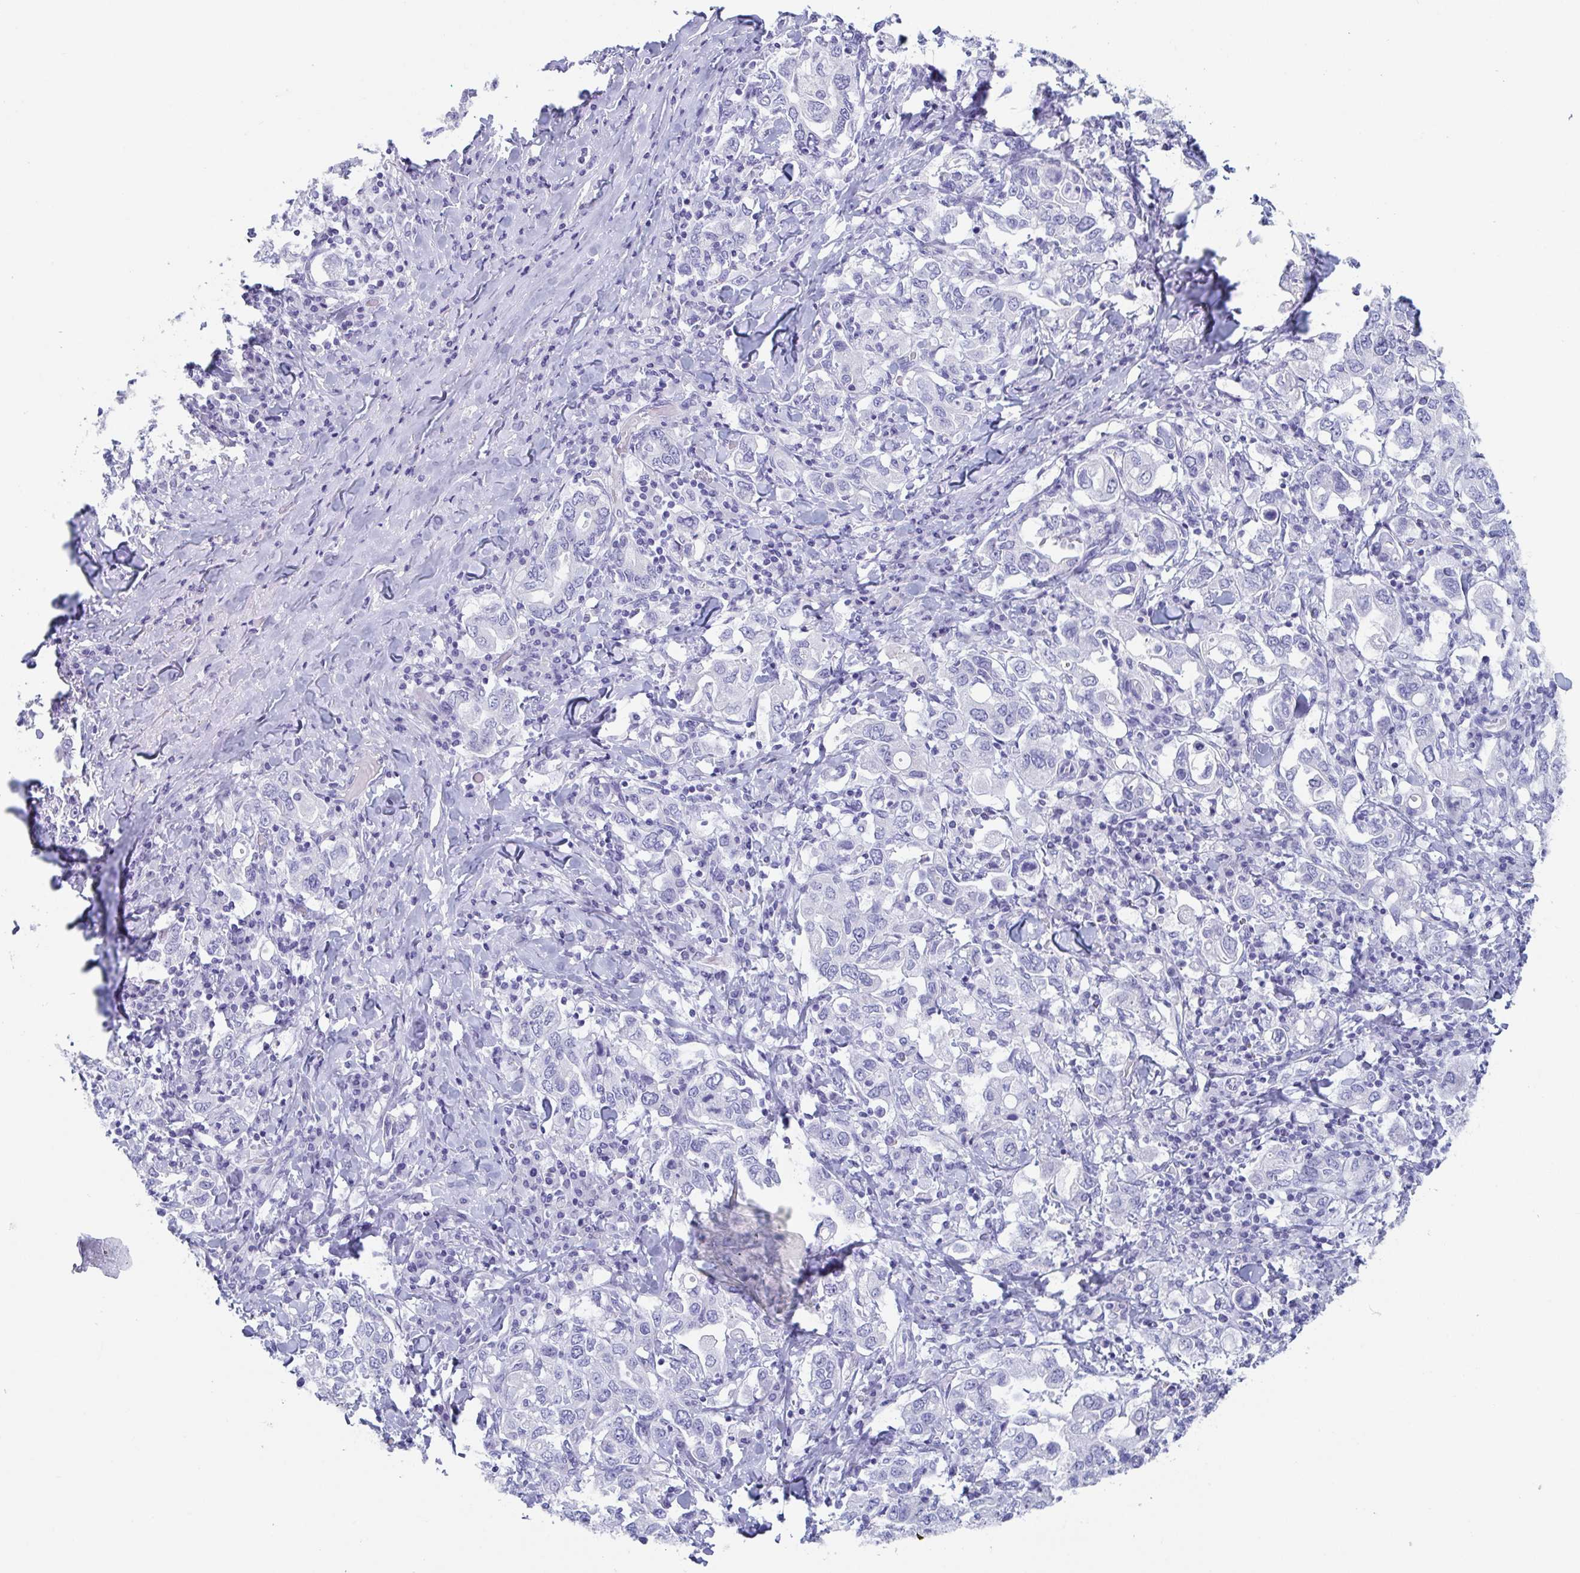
{"staining": {"intensity": "negative", "quantity": "none", "location": "none"}, "tissue": "stomach cancer", "cell_type": "Tumor cells", "image_type": "cancer", "snomed": [{"axis": "morphology", "description": "Adenocarcinoma, NOS"}, {"axis": "topography", "description": "Stomach, upper"}], "caption": "An image of human stomach cancer (adenocarcinoma) is negative for staining in tumor cells.", "gene": "ZPBP", "patient": {"sex": "male", "age": 62}}